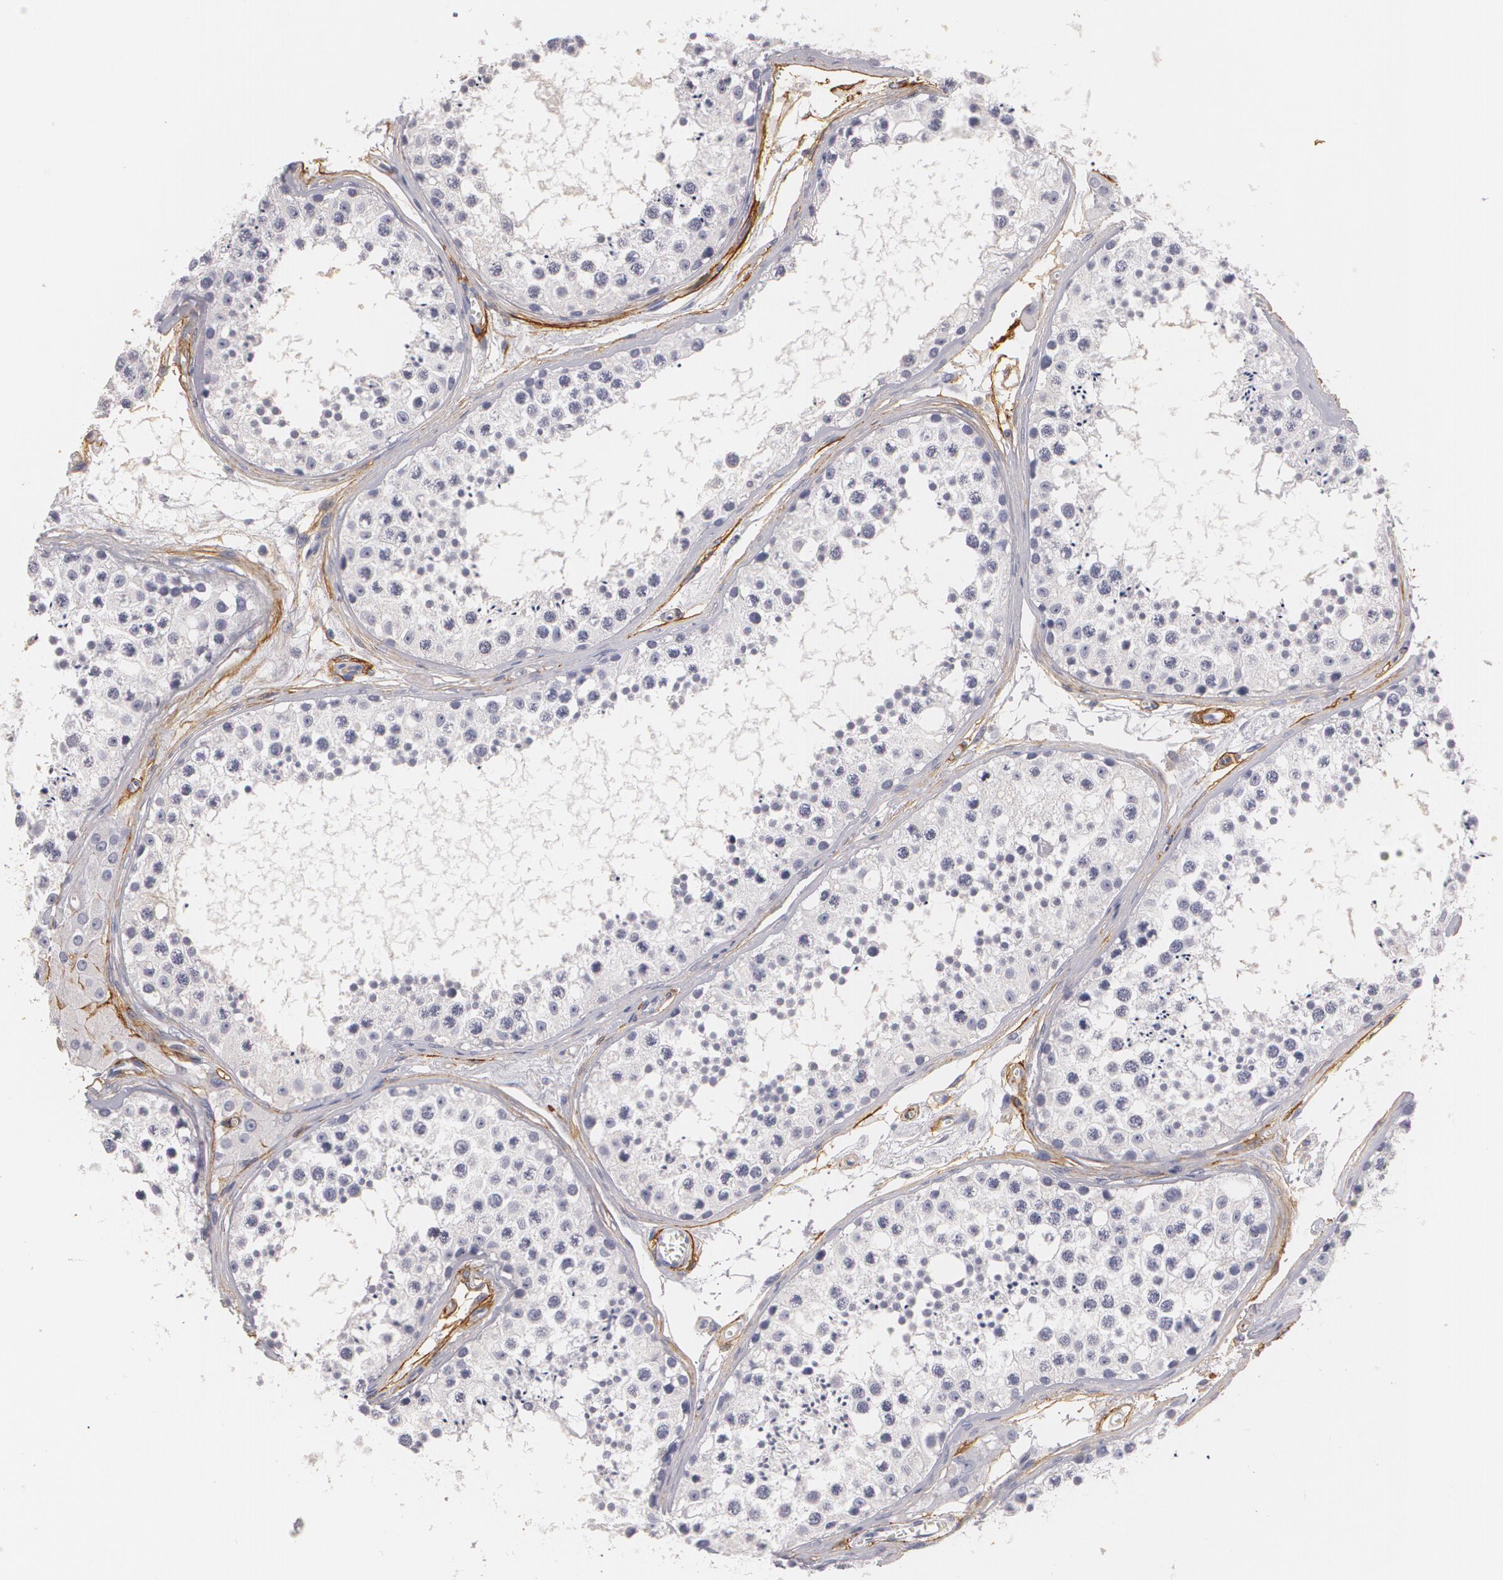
{"staining": {"intensity": "negative", "quantity": "none", "location": "none"}, "tissue": "testis", "cell_type": "Cells in seminiferous ducts", "image_type": "normal", "snomed": [{"axis": "morphology", "description": "Normal tissue, NOS"}, {"axis": "topography", "description": "Testis"}], "caption": "Testis stained for a protein using immunohistochemistry reveals no expression cells in seminiferous ducts.", "gene": "NGFR", "patient": {"sex": "male", "age": 57}}